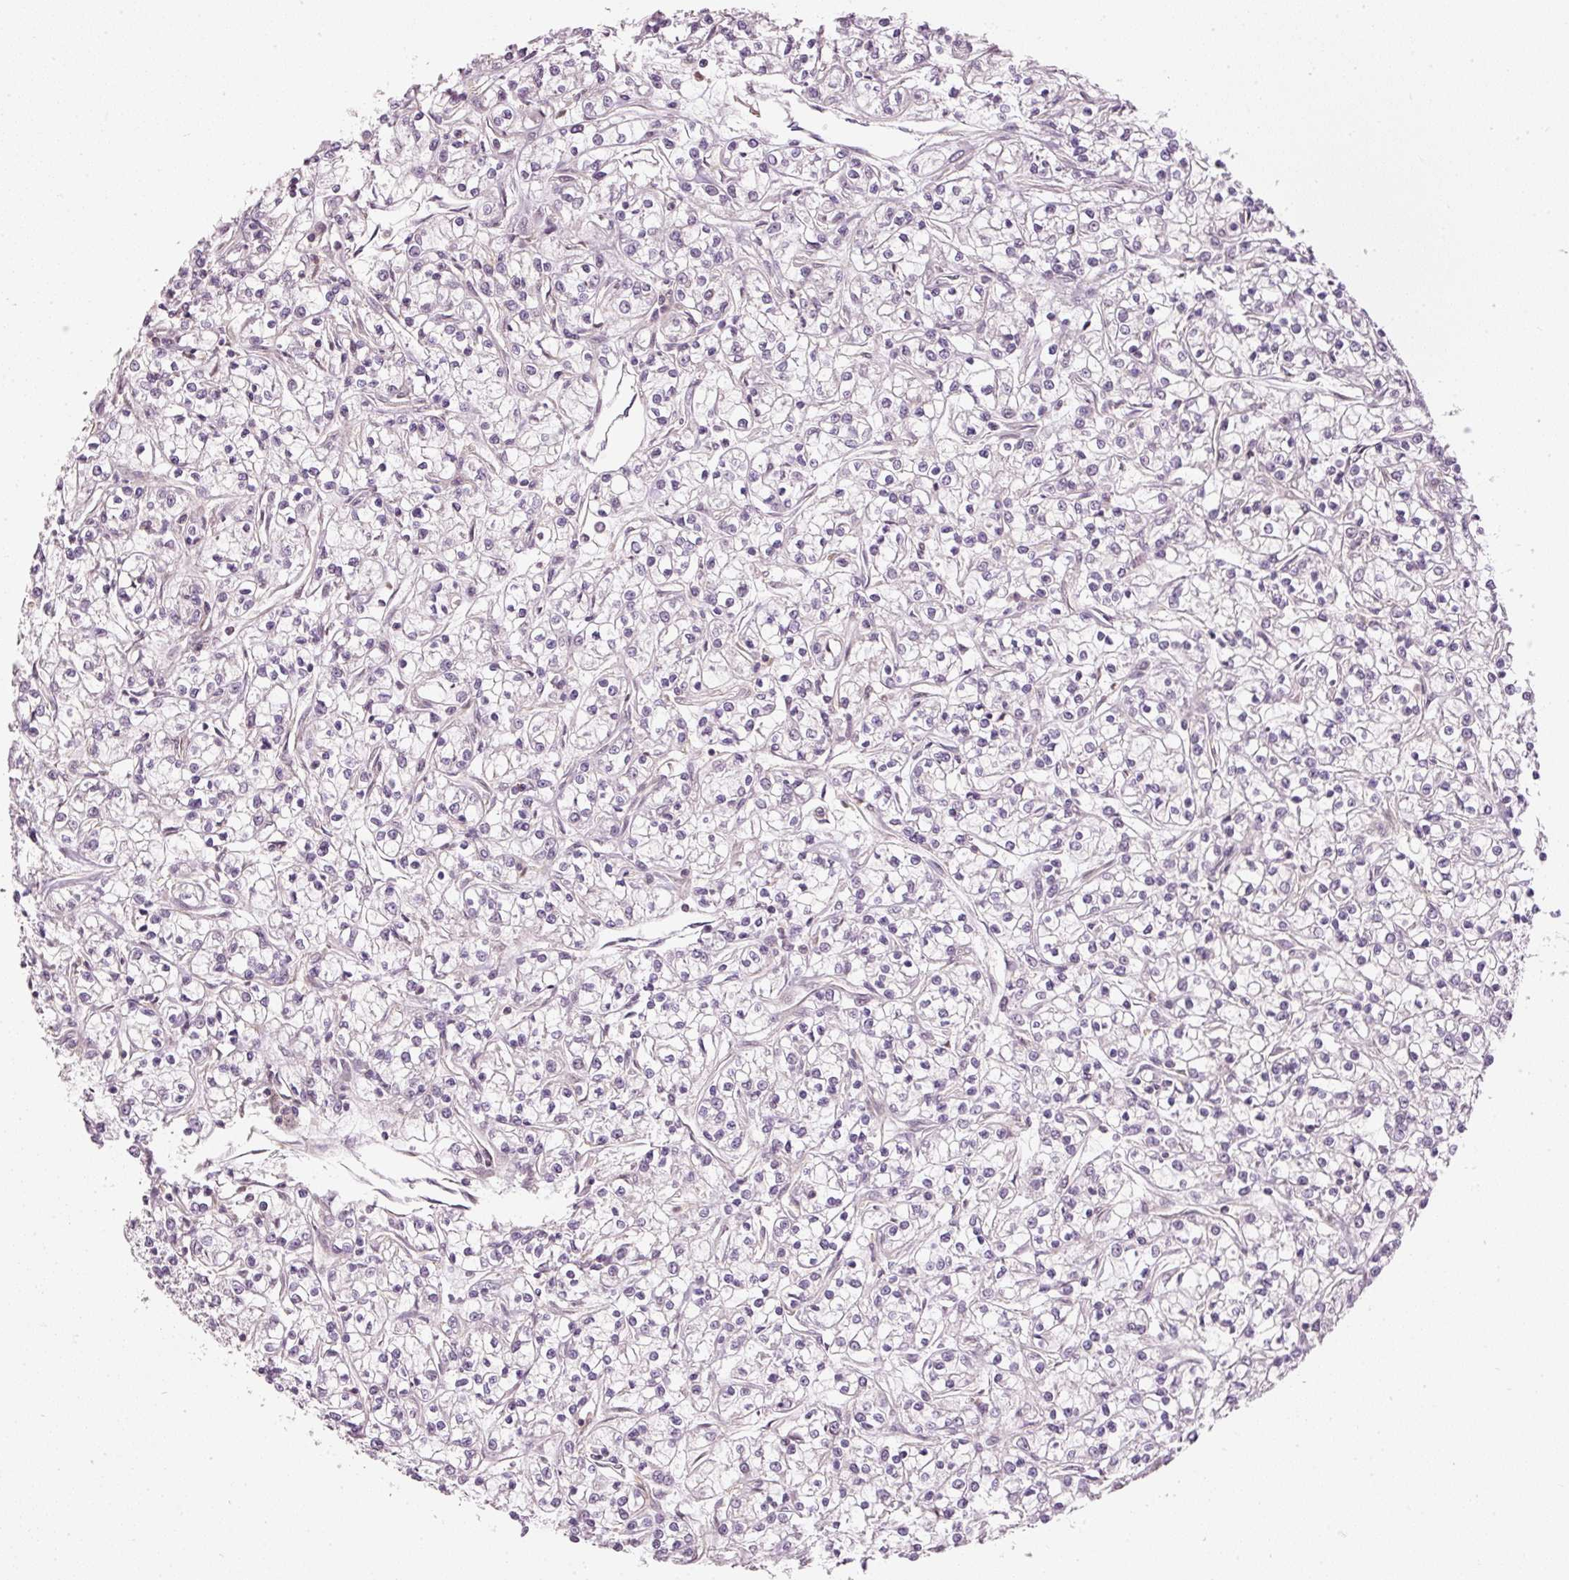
{"staining": {"intensity": "negative", "quantity": "none", "location": "none"}, "tissue": "renal cancer", "cell_type": "Tumor cells", "image_type": "cancer", "snomed": [{"axis": "morphology", "description": "Adenocarcinoma, NOS"}, {"axis": "topography", "description": "Kidney"}], "caption": "Tumor cells show no significant protein expression in renal adenocarcinoma.", "gene": "THOC6", "patient": {"sex": "female", "age": 59}}